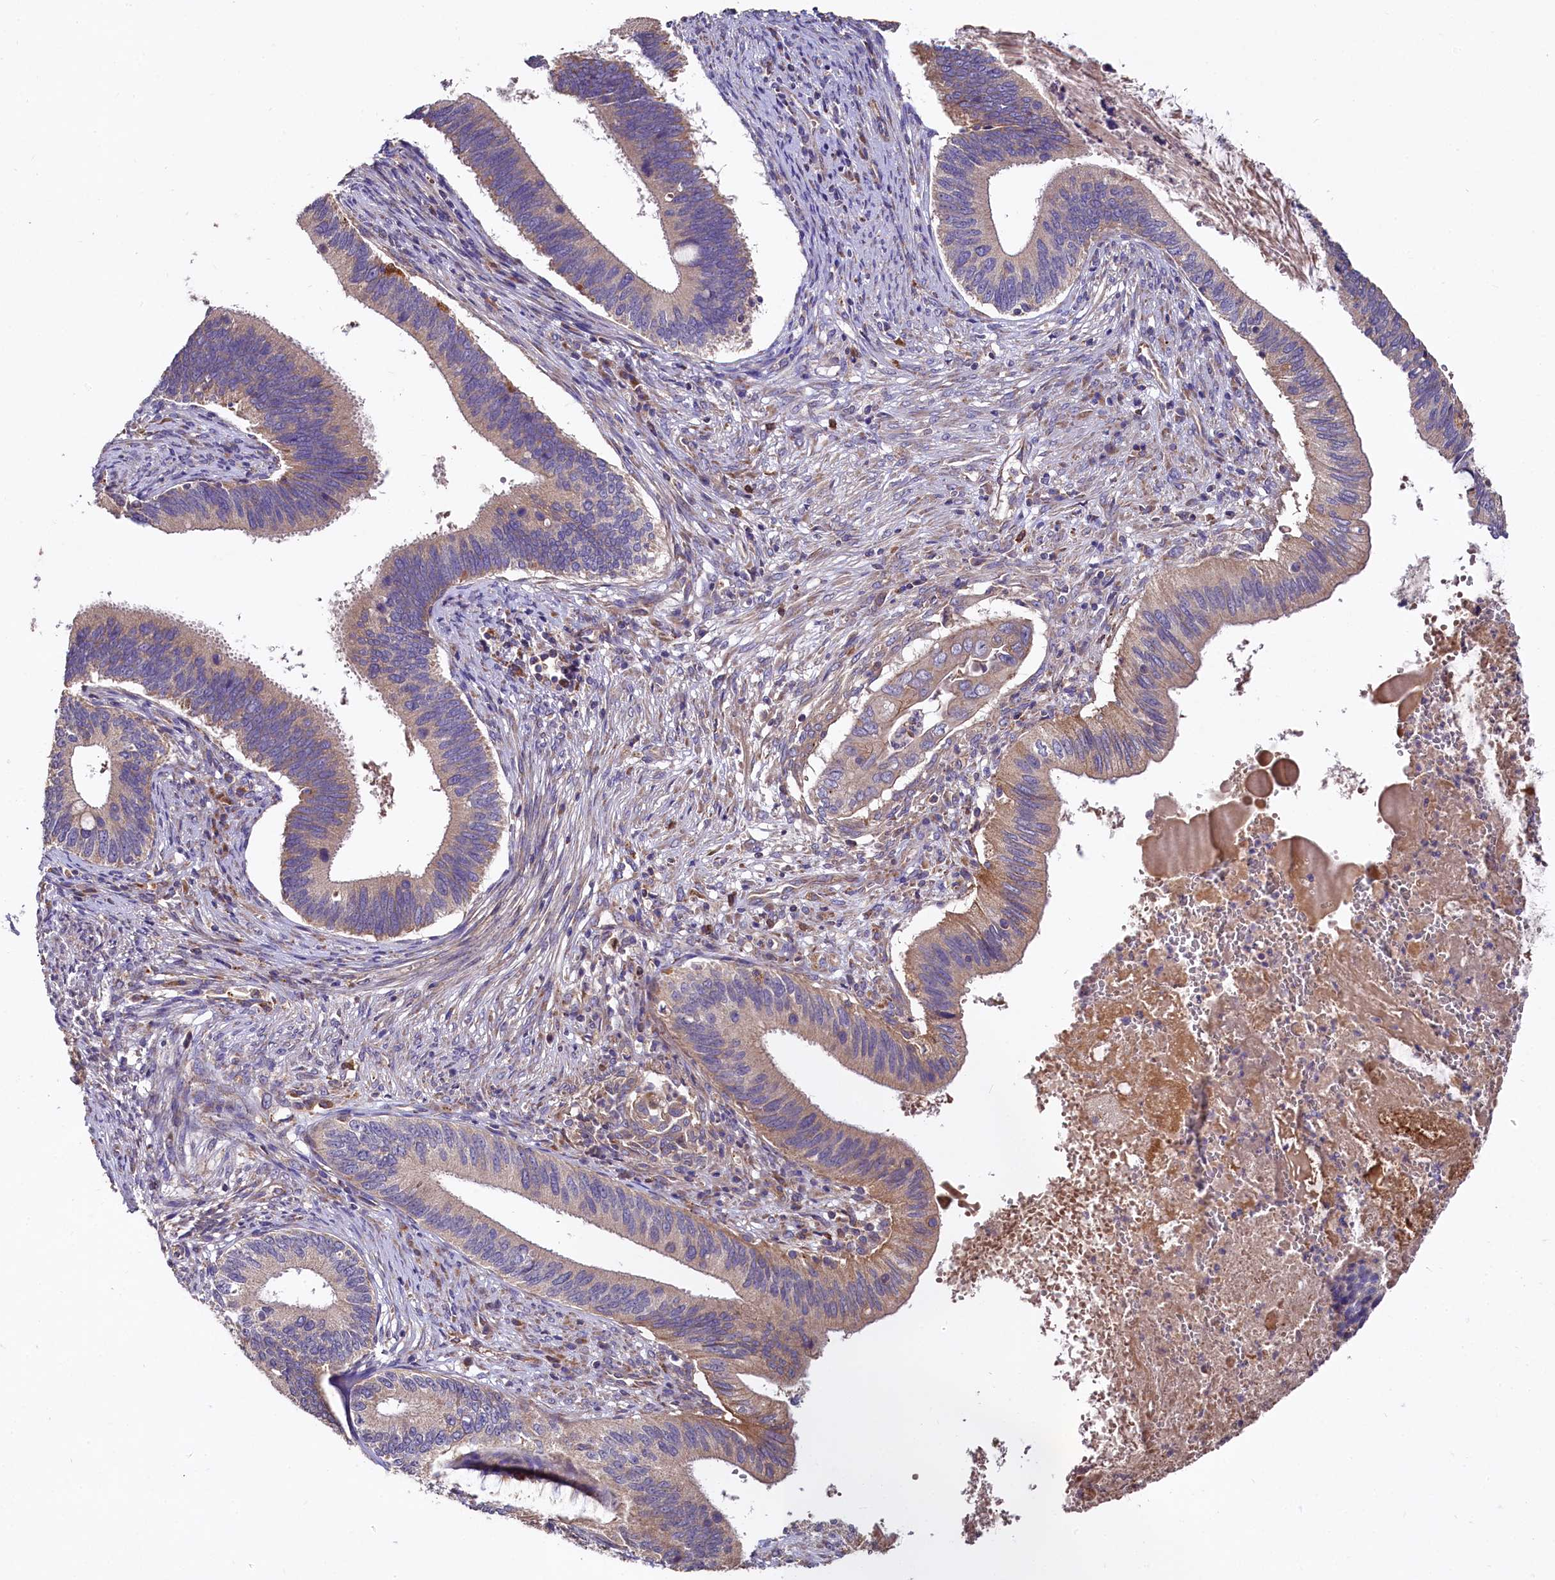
{"staining": {"intensity": "moderate", "quantity": "<25%", "location": "cytoplasmic/membranous"}, "tissue": "cervical cancer", "cell_type": "Tumor cells", "image_type": "cancer", "snomed": [{"axis": "morphology", "description": "Adenocarcinoma, NOS"}, {"axis": "topography", "description": "Cervix"}], "caption": "This is a photomicrograph of immunohistochemistry (IHC) staining of cervical adenocarcinoma, which shows moderate positivity in the cytoplasmic/membranous of tumor cells.", "gene": "SPRYD3", "patient": {"sex": "female", "age": 42}}